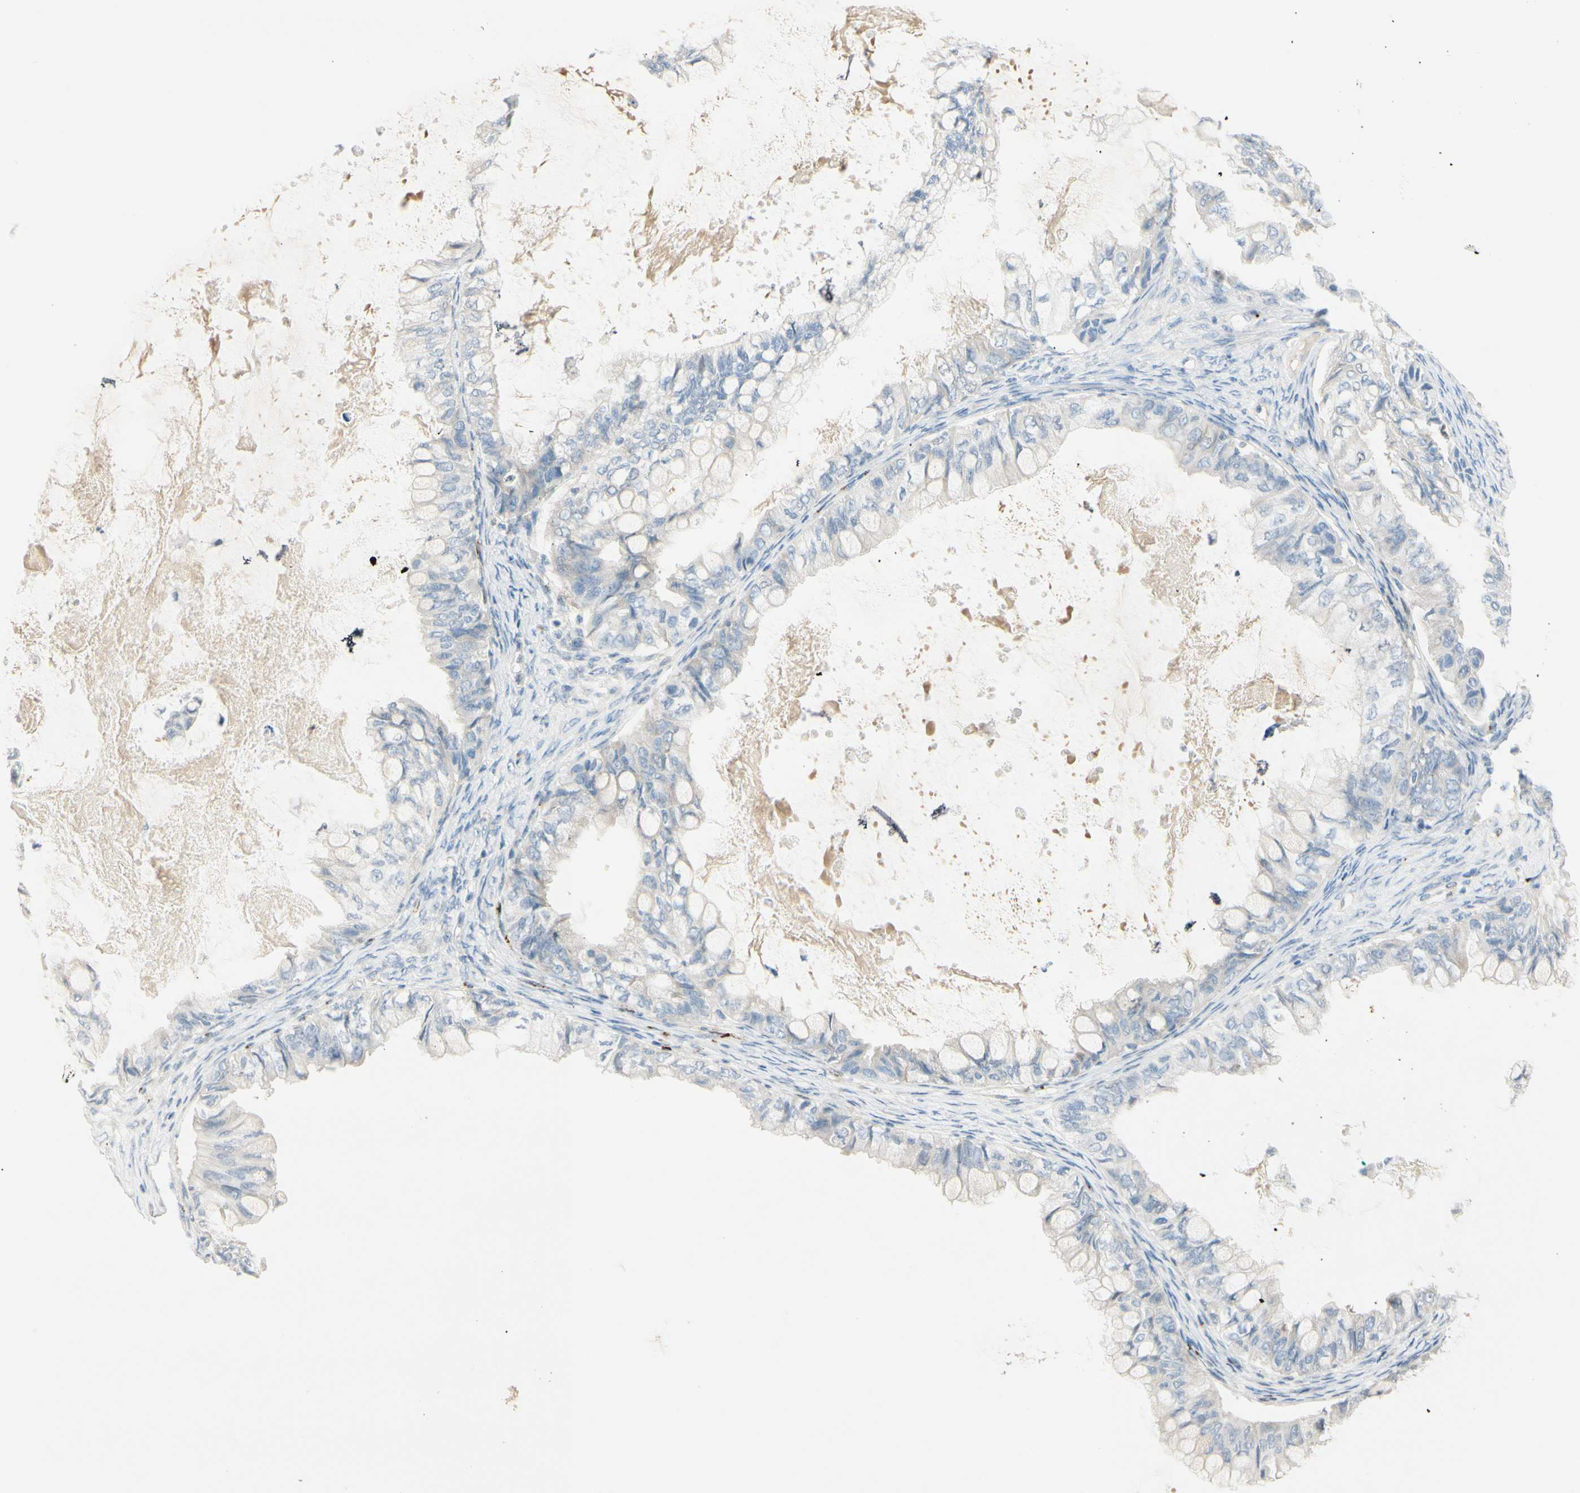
{"staining": {"intensity": "negative", "quantity": "none", "location": "none"}, "tissue": "ovarian cancer", "cell_type": "Tumor cells", "image_type": "cancer", "snomed": [{"axis": "morphology", "description": "Cystadenocarcinoma, mucinous, NOS"}, {"axis": "topography", "description": "Ovary"}], "caption": "The immunohistochemistry (IHC) micrograph has no significant positivity in tumor cells of mucinous cystadenocarcinoma (ovarian) tissue.", "gene": "B4GALNT1", "patient": {"sex": "female", "age": 80}}